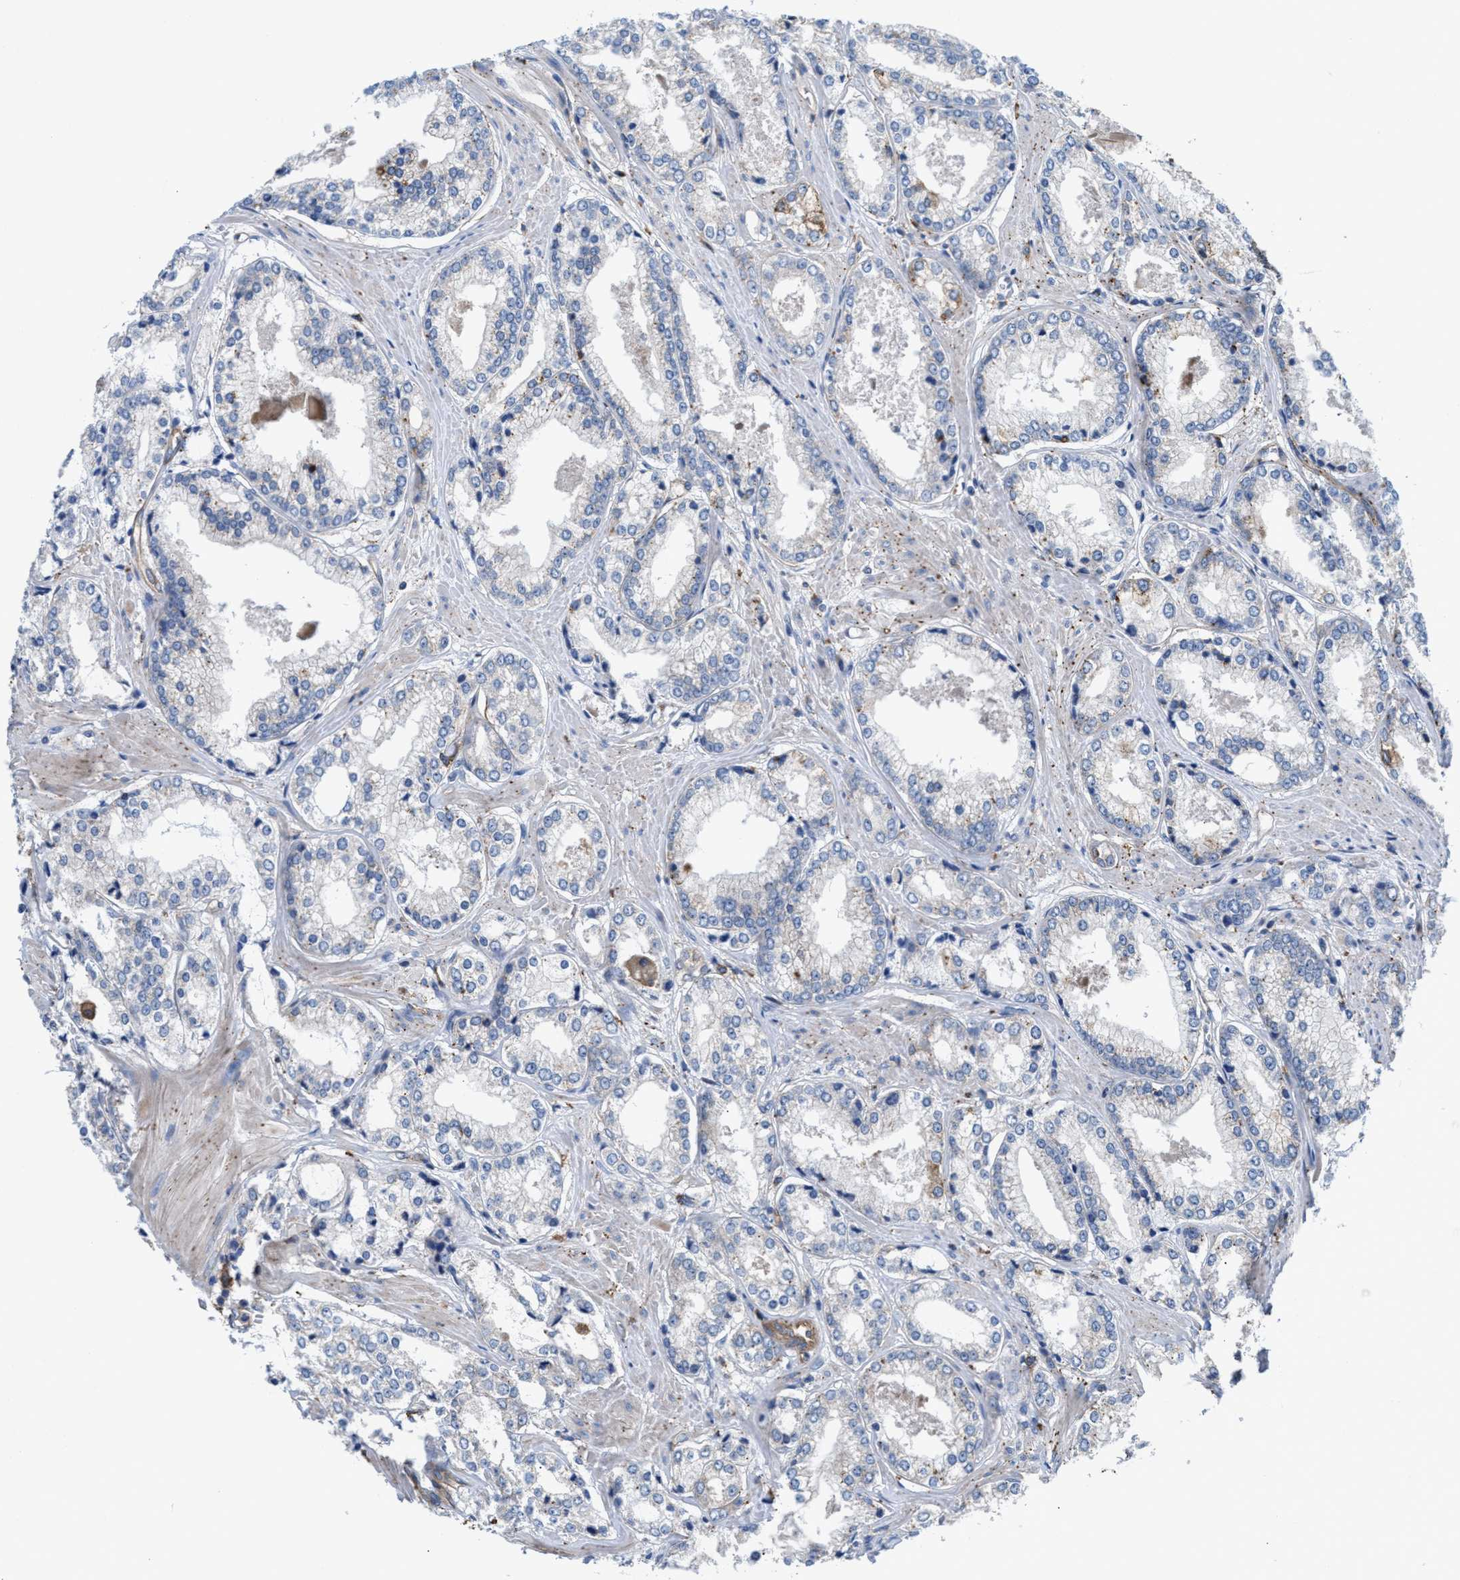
{"staining": {"intensity": "weak", "quantity": "<25%", "location": "cytoplasmic/membranous"}, "tissue": "prostate cancer", "cell_type": "Tumor cells", "image_type": "cancer", "snomed": [{"axis": "morphology", "description": "Adenocarcinoma, Low grade"}, {"axis": "topography", "description": "Prostate"}], "caption": "The image exhibits no significant positivity in tumor cells of prostate cancer. (DAB (3,3'-diaminobenzidine) IHC visualized using brightfield microscopy, high magnification).", "gene": "PPP1R9B", "patient": {"sex": "male", "age": 64}}